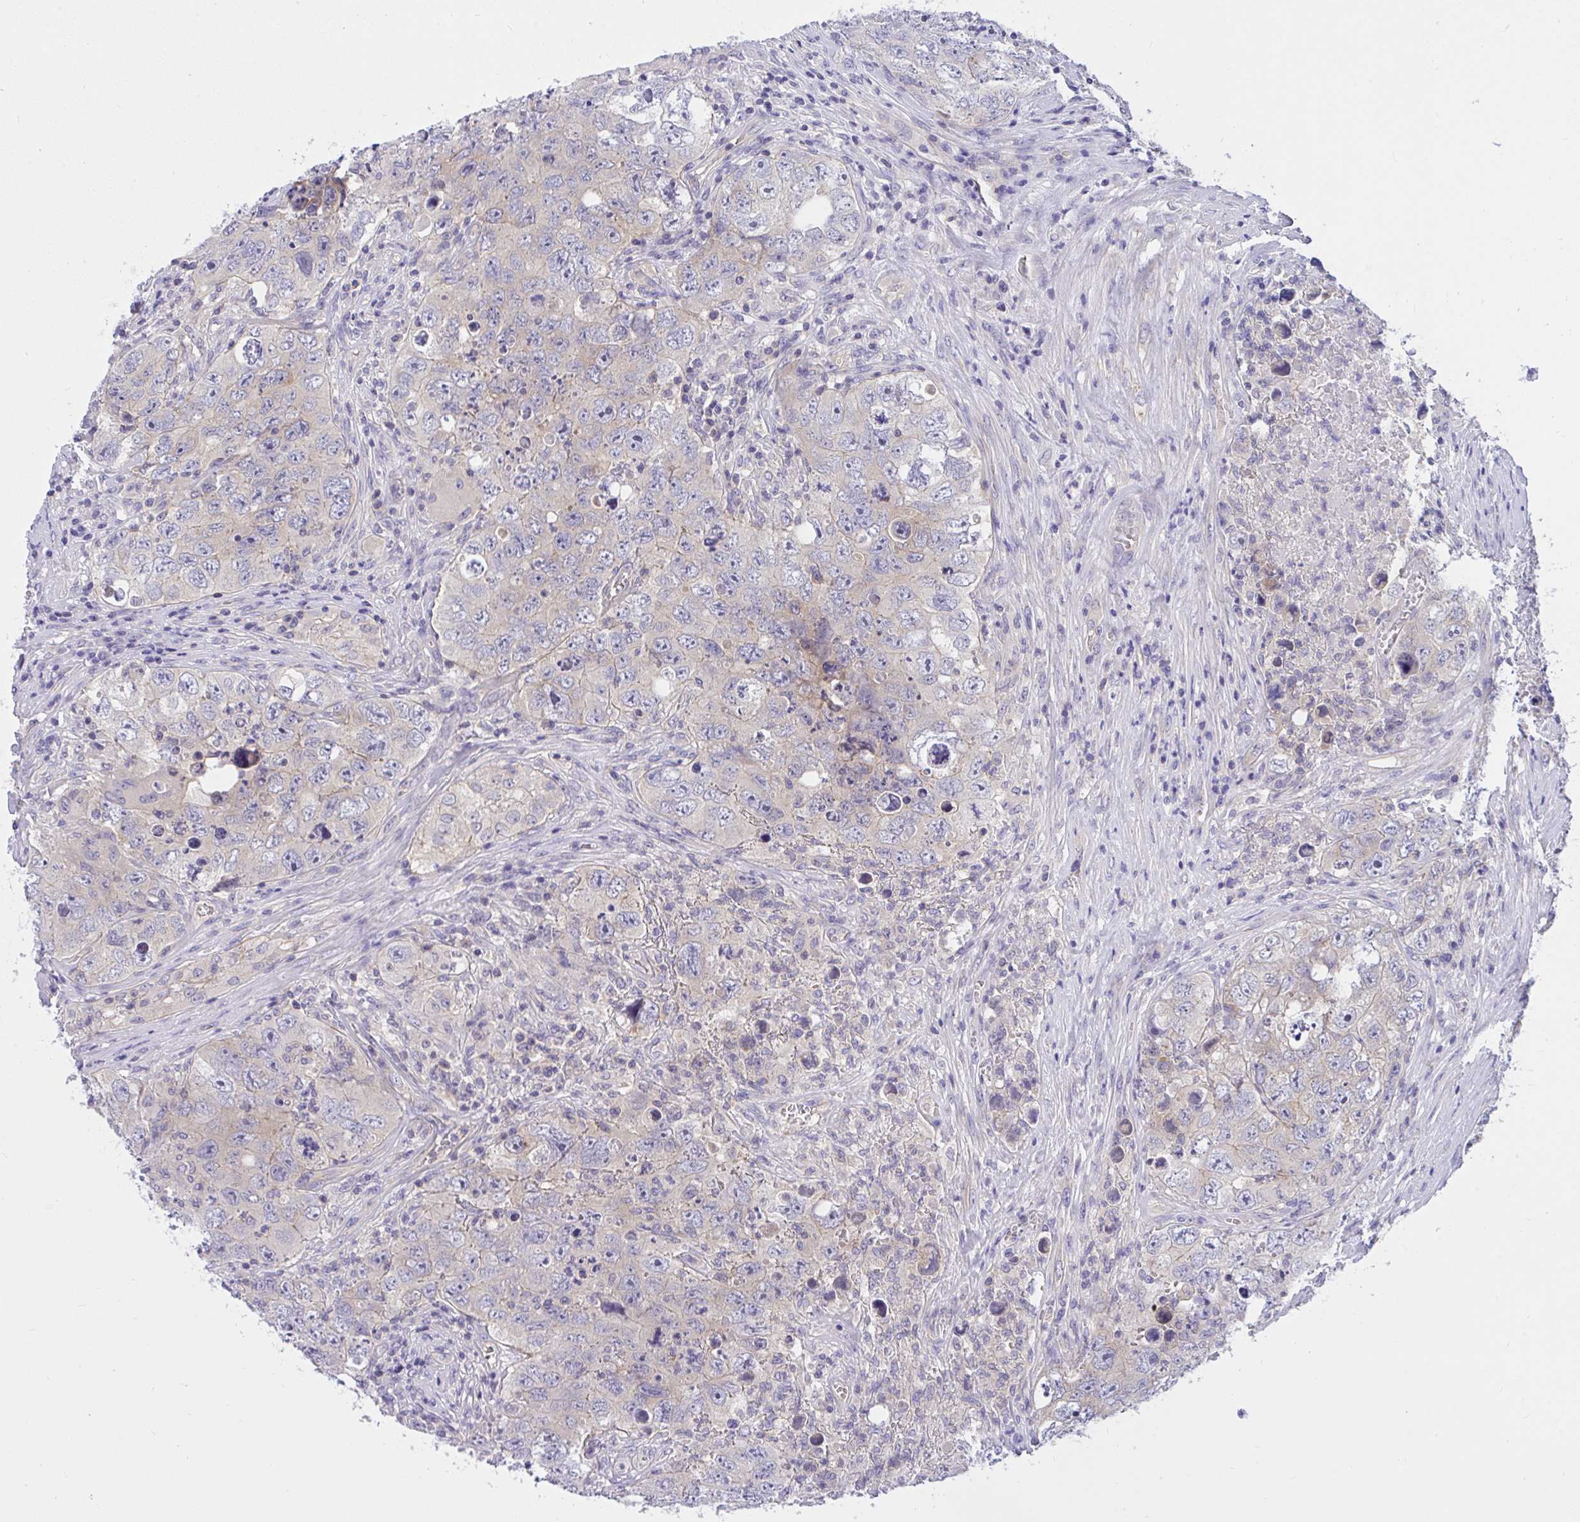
{"staining": {"intensity": "negative", "quantity": "none", "location": "none"}, "tissue": "testis cancer", "cell_type": "Tumor cells", "image_type": "cancer", "snomed": [{"axis": "morphology", "description": "Seminoma, NOS"}, {"axis": "morphology", "description": "Carcinoma, Embryonal, NOS"}, {"axis": "topography", "description": "Testis"}], "caption": "This is a histopathology image of immunohistochemistry (IHC) staining of testis cancer (seminoma), which shows no expression in tumor cells.", "gene": "TLN2", "patient": {"sex": "male", "age": 43}}